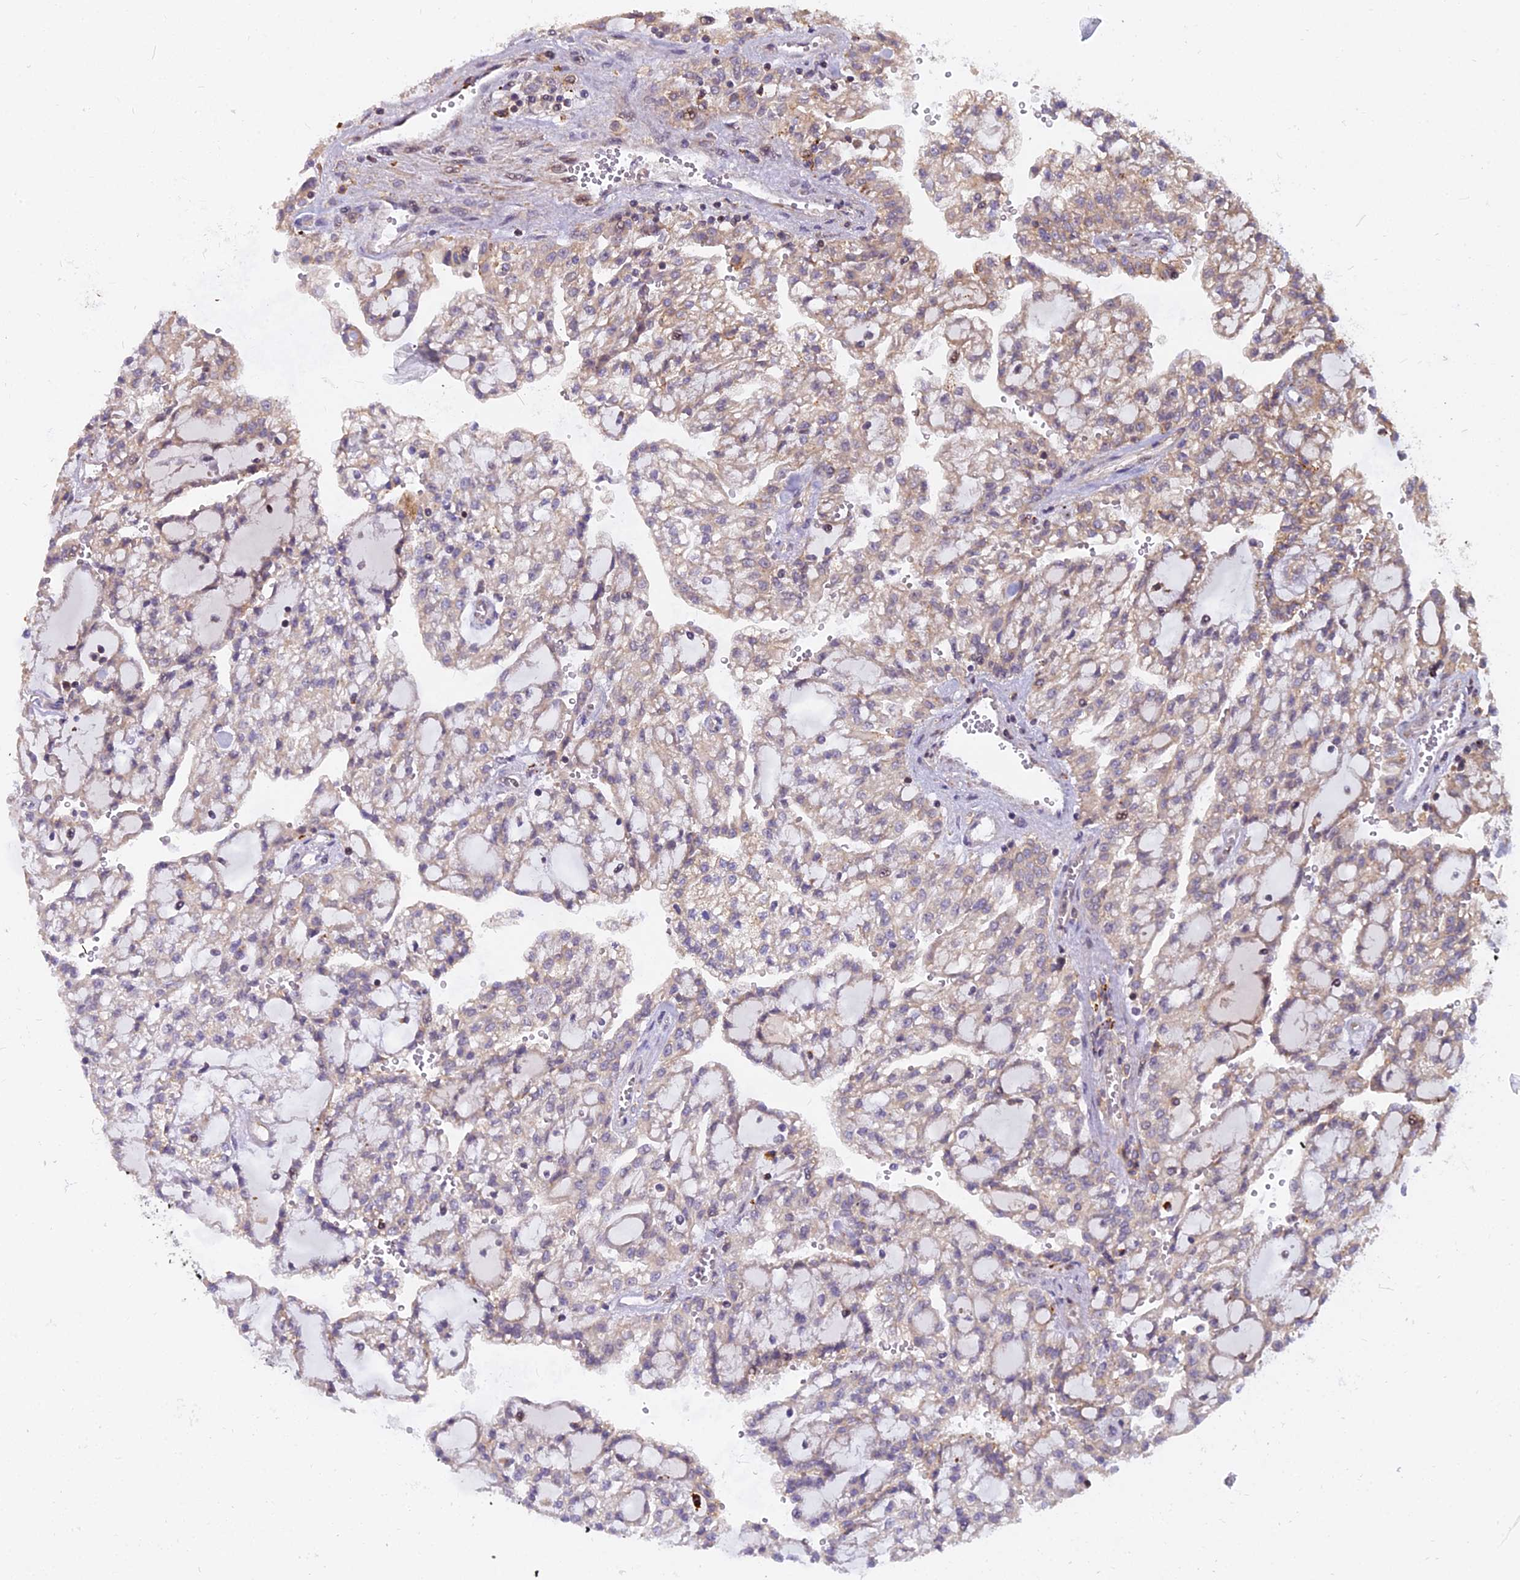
{"staining": {"intensity": "weak", "quantity": "<25%", "location": "cytoplasmic/membranous"}, "tissue": "renal cancer", "cell_type": "Tumor cells", "image_type": "cancer", "snomed": [{"axis": "morphology", "description": "Adenocarcinoma, NOS"}, {"axis": "topography", "description": "Kidney"}], "caption": "This histopathology image is of adenocarcinoma (renal) stained with immunohistochemistry (IHC) to label a protein in brown with the nuclei are counter-stained blue. There is no positivity in tumor cells.", "gene": "GLYATL3", "patient": {"sex": "male", "age": 63}}